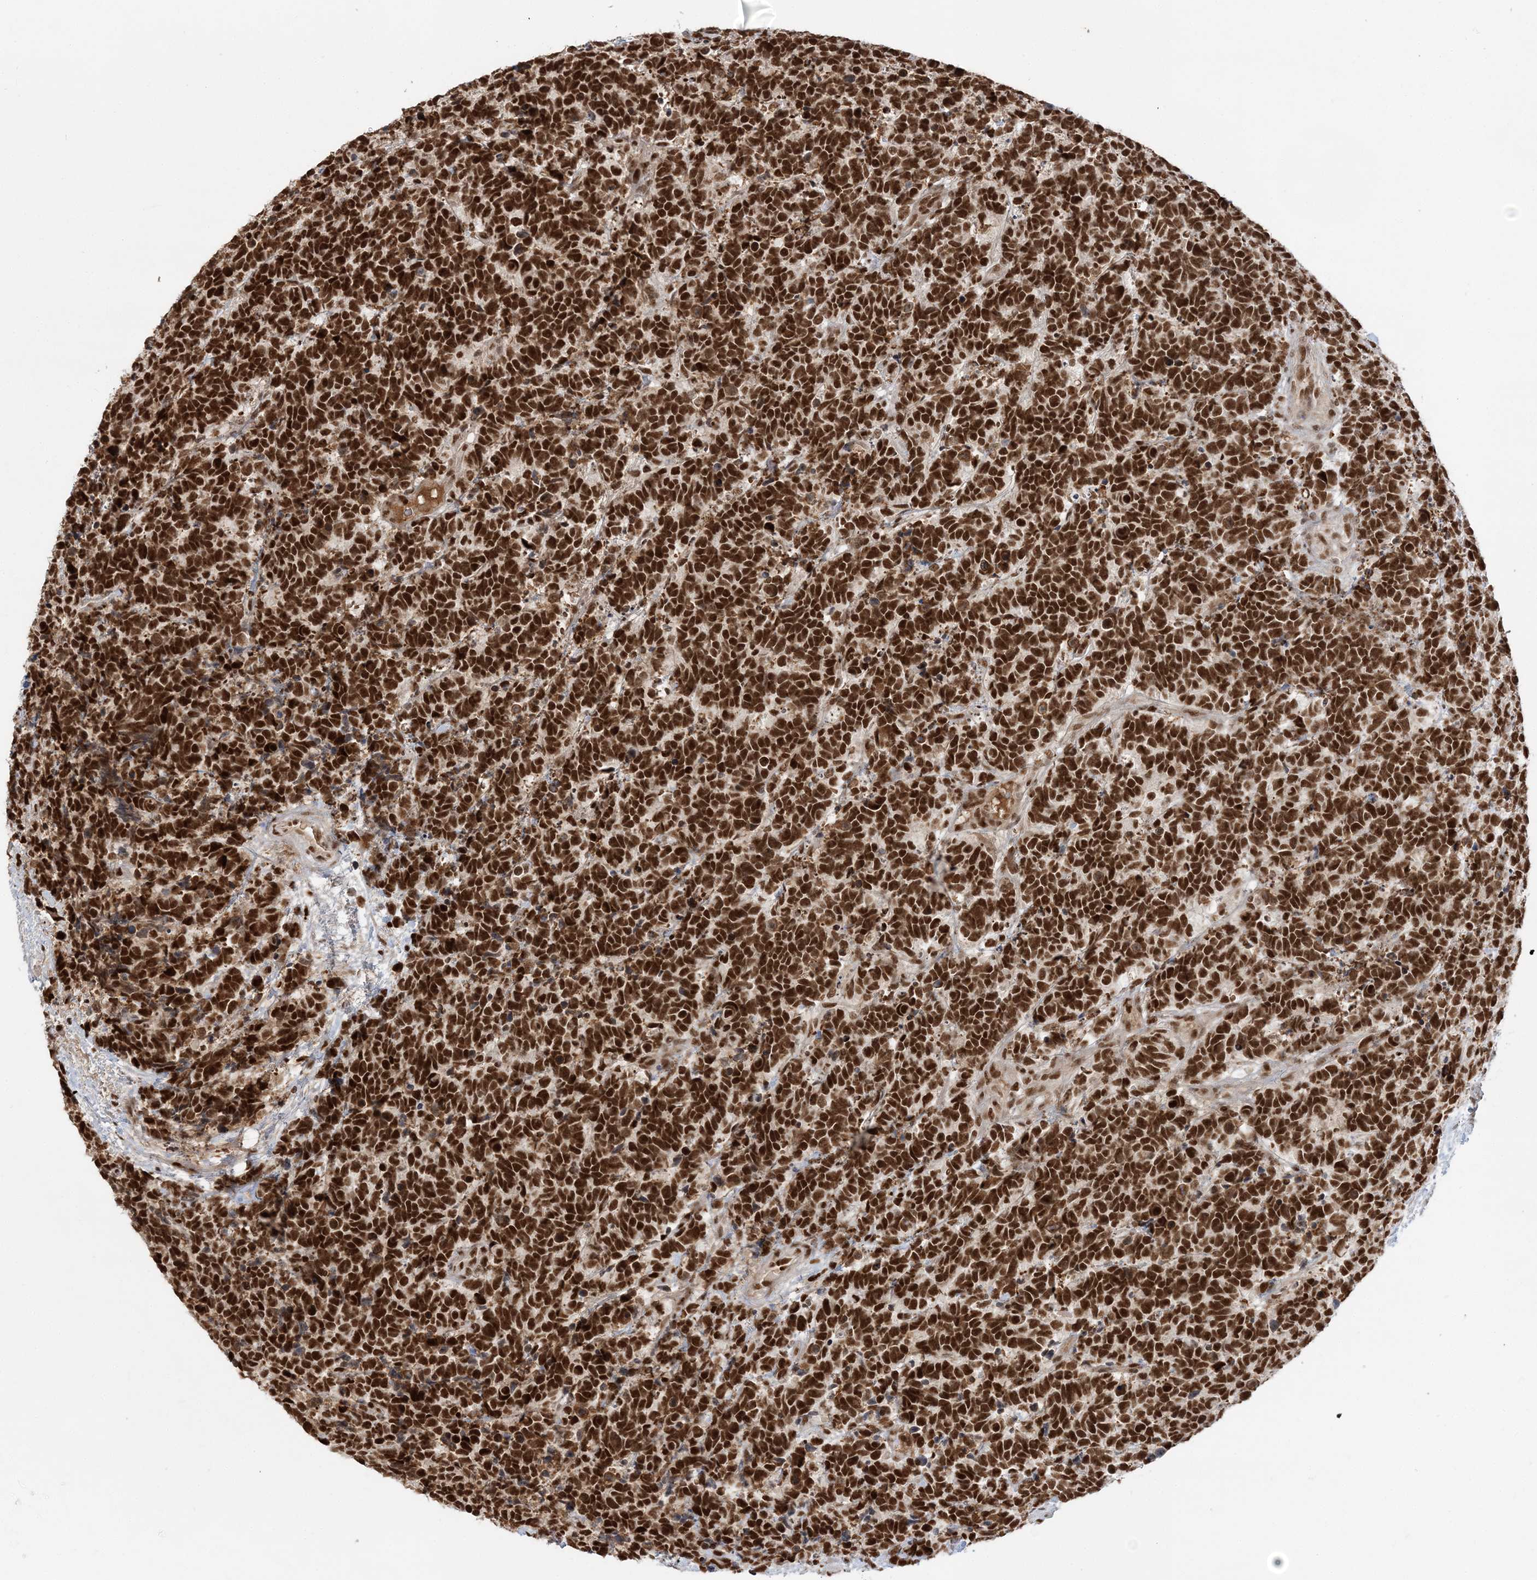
{"staining": {"intensity": "strong", "quantity": ">75%", "location": "nuclear"}, "tissue": "carcinoid", "cell_type": "Tumor cells", "image_type": "cancer", "snomed": [{"axis": "morphology", "description": "Carcinoma, NOS"}, {"axis": "morphology", "description": "Carcinoid, malignant, NOS"}, {"axis": "topography", "description": "Urinary bladder"}], "caption": "Carcinoma stained with DAB (3,3'-diaminobenzidine) immunohistochemistry (IHC) demonstrates high levels of strong nuclear expression in about >75% of tumor cells. Using DAB (3,3'-diaminobenzidine) (brown) and hematoxylin (blue) stains, captured at high magnification using brightfield microscopy.", "gene": "SEPHS1", "patient": {"sex": "male", "age": 57}}